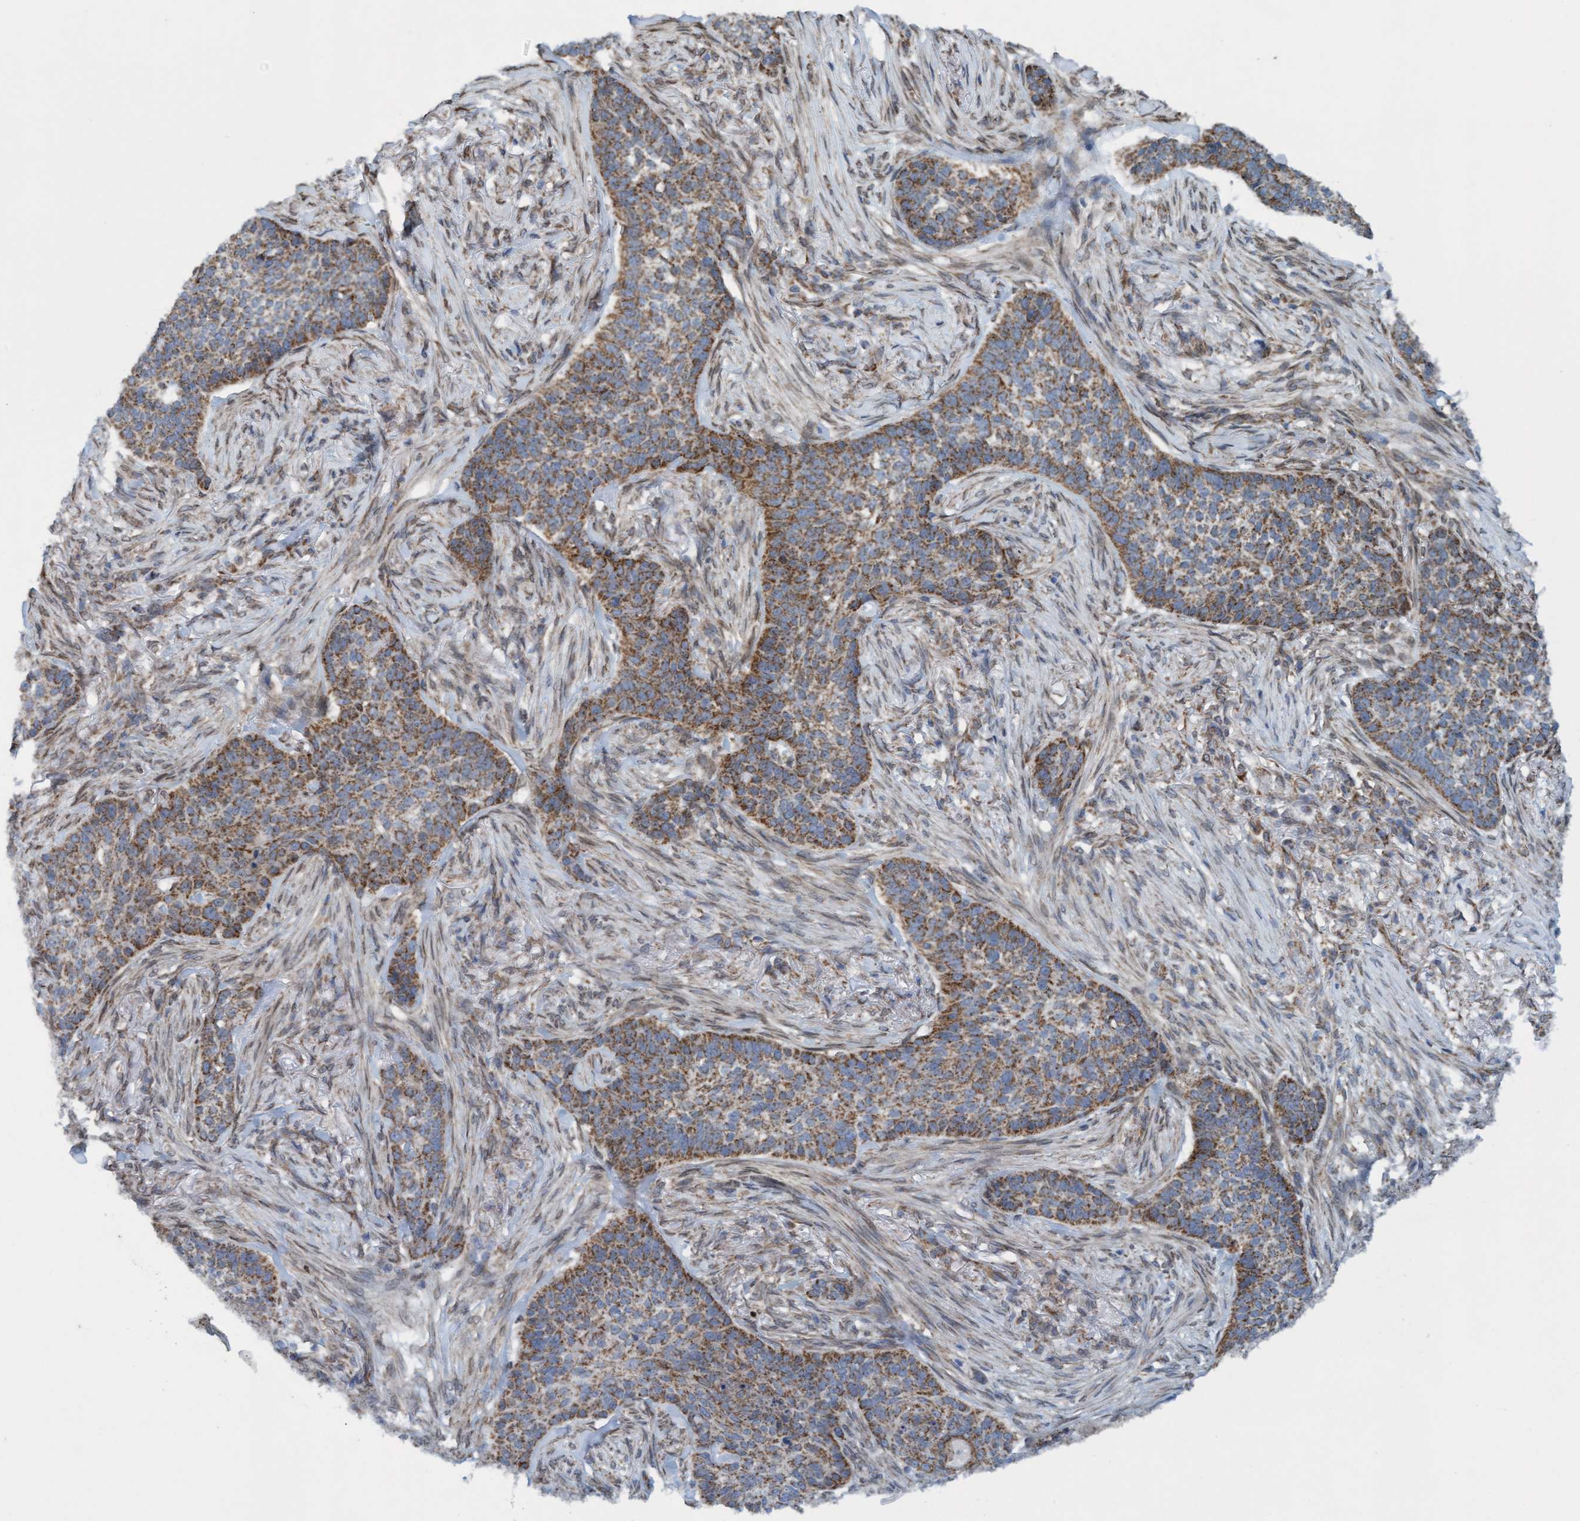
{"staining": {"intensity": "moderate", "quantity": "25%-75%", "location": "cytoplasmic/membranous"}, "tissue": "skin cancer", "cell_type": "Tumor cells", "image_type": "cancer", "snomed": [{"axis": "morphology", "description": "Basal cell carcinoma"}, {"axis": "topography", "description": "Skin"}], "caption": "Basal cell carcinoma (skin) tissue reveals moderate cytoplasmic/membranous staining in about 25%-75% of tumor cells", "gene": "MRPS23", "patient": {"sex": "male", "age": 85}}